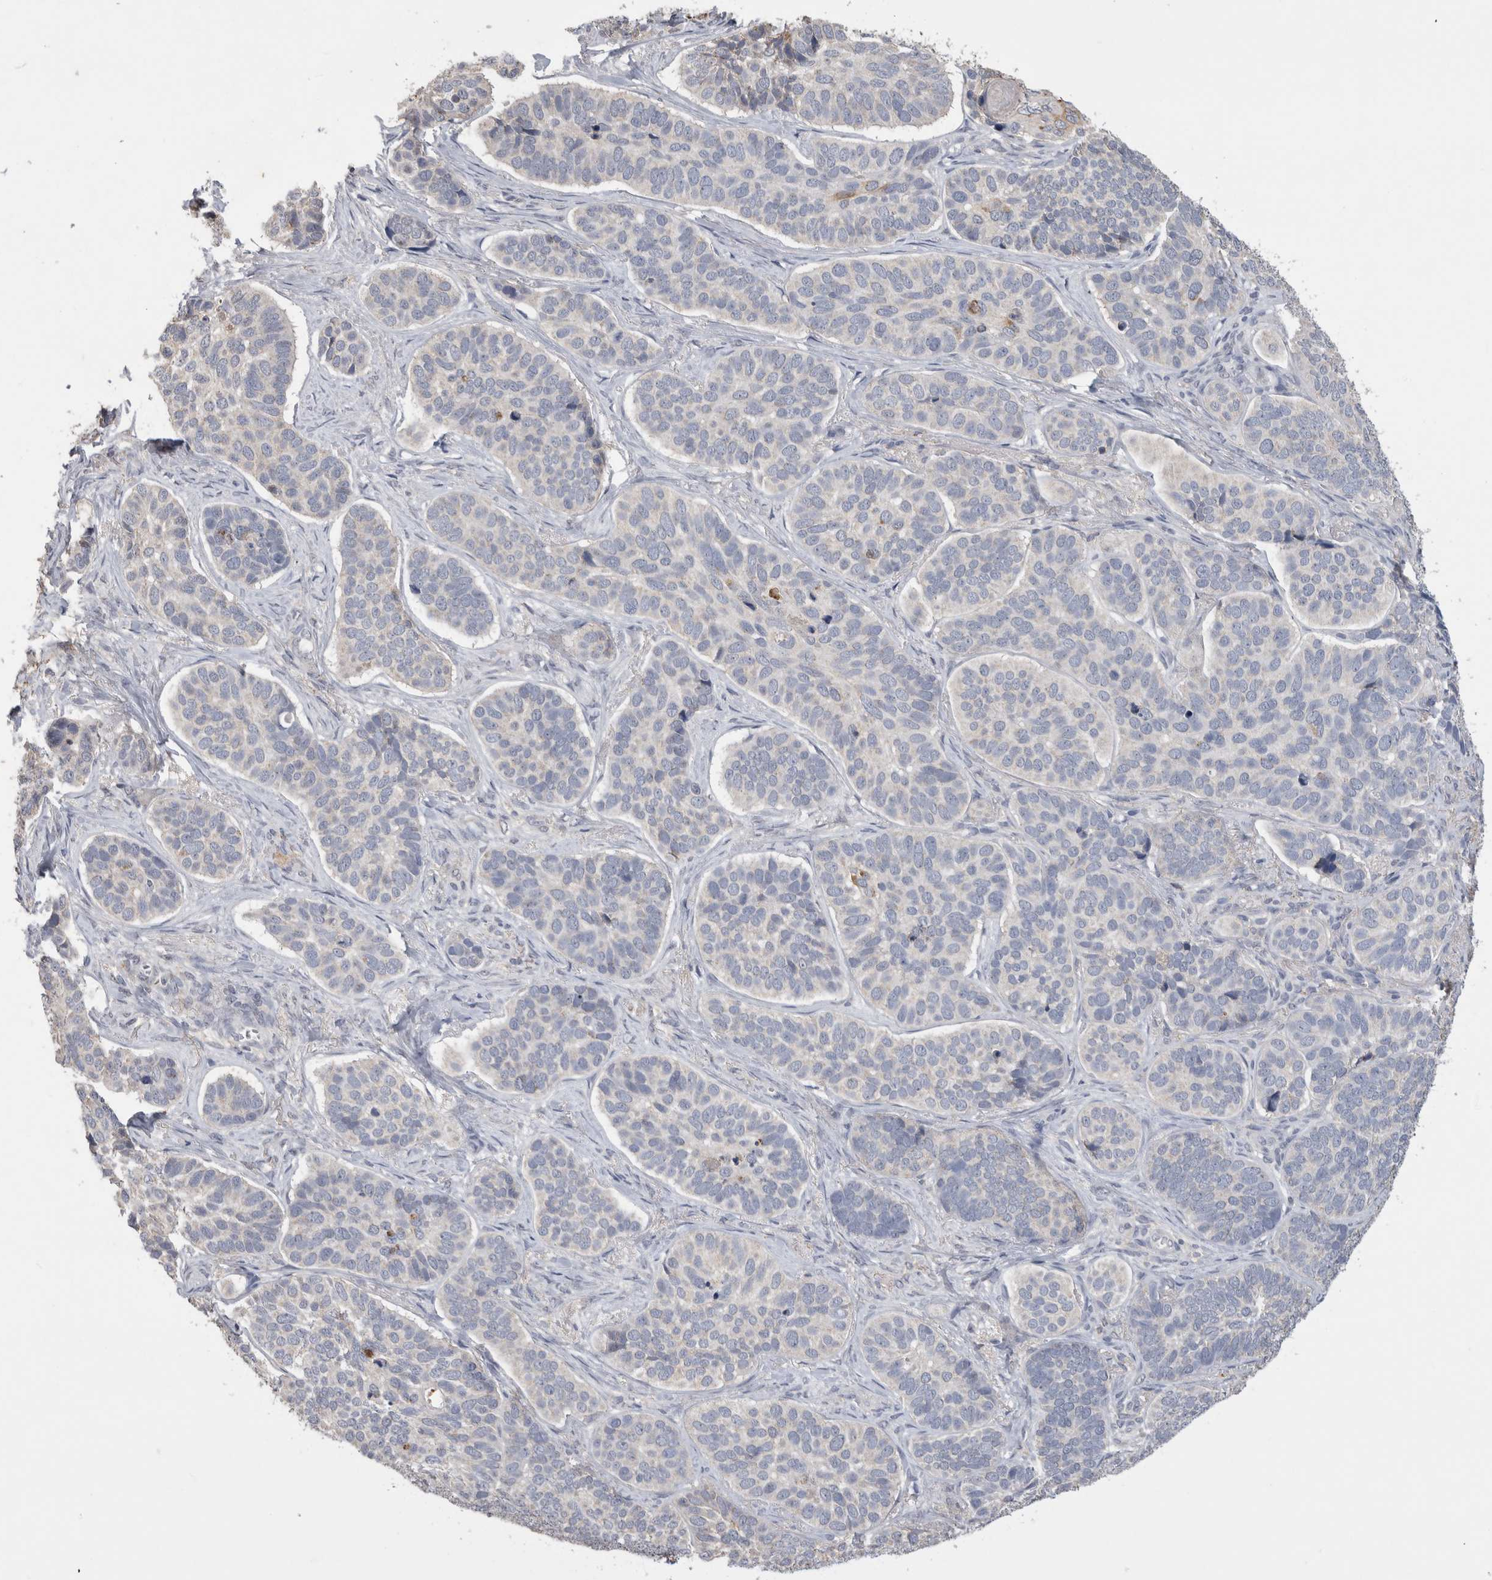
{"staining": {"intensity": "negative", "quantity": "none", "location": "none"}, "tissue": "skin cancer", "cell_type": "Tumor cells", "image_type": "cancer", "snomed": [{"axis": "morphology", "description": "Basal cell carcinoma"}, {"axis": "topography", "description": "Skin"}], "caption": "This is an immunohistochemistry image of skin cancer (basal cell carcinoma). There is no positivity in tumor cells.", "gene": "CNTFR", "patient": {"sex": "male", "age": 62}}